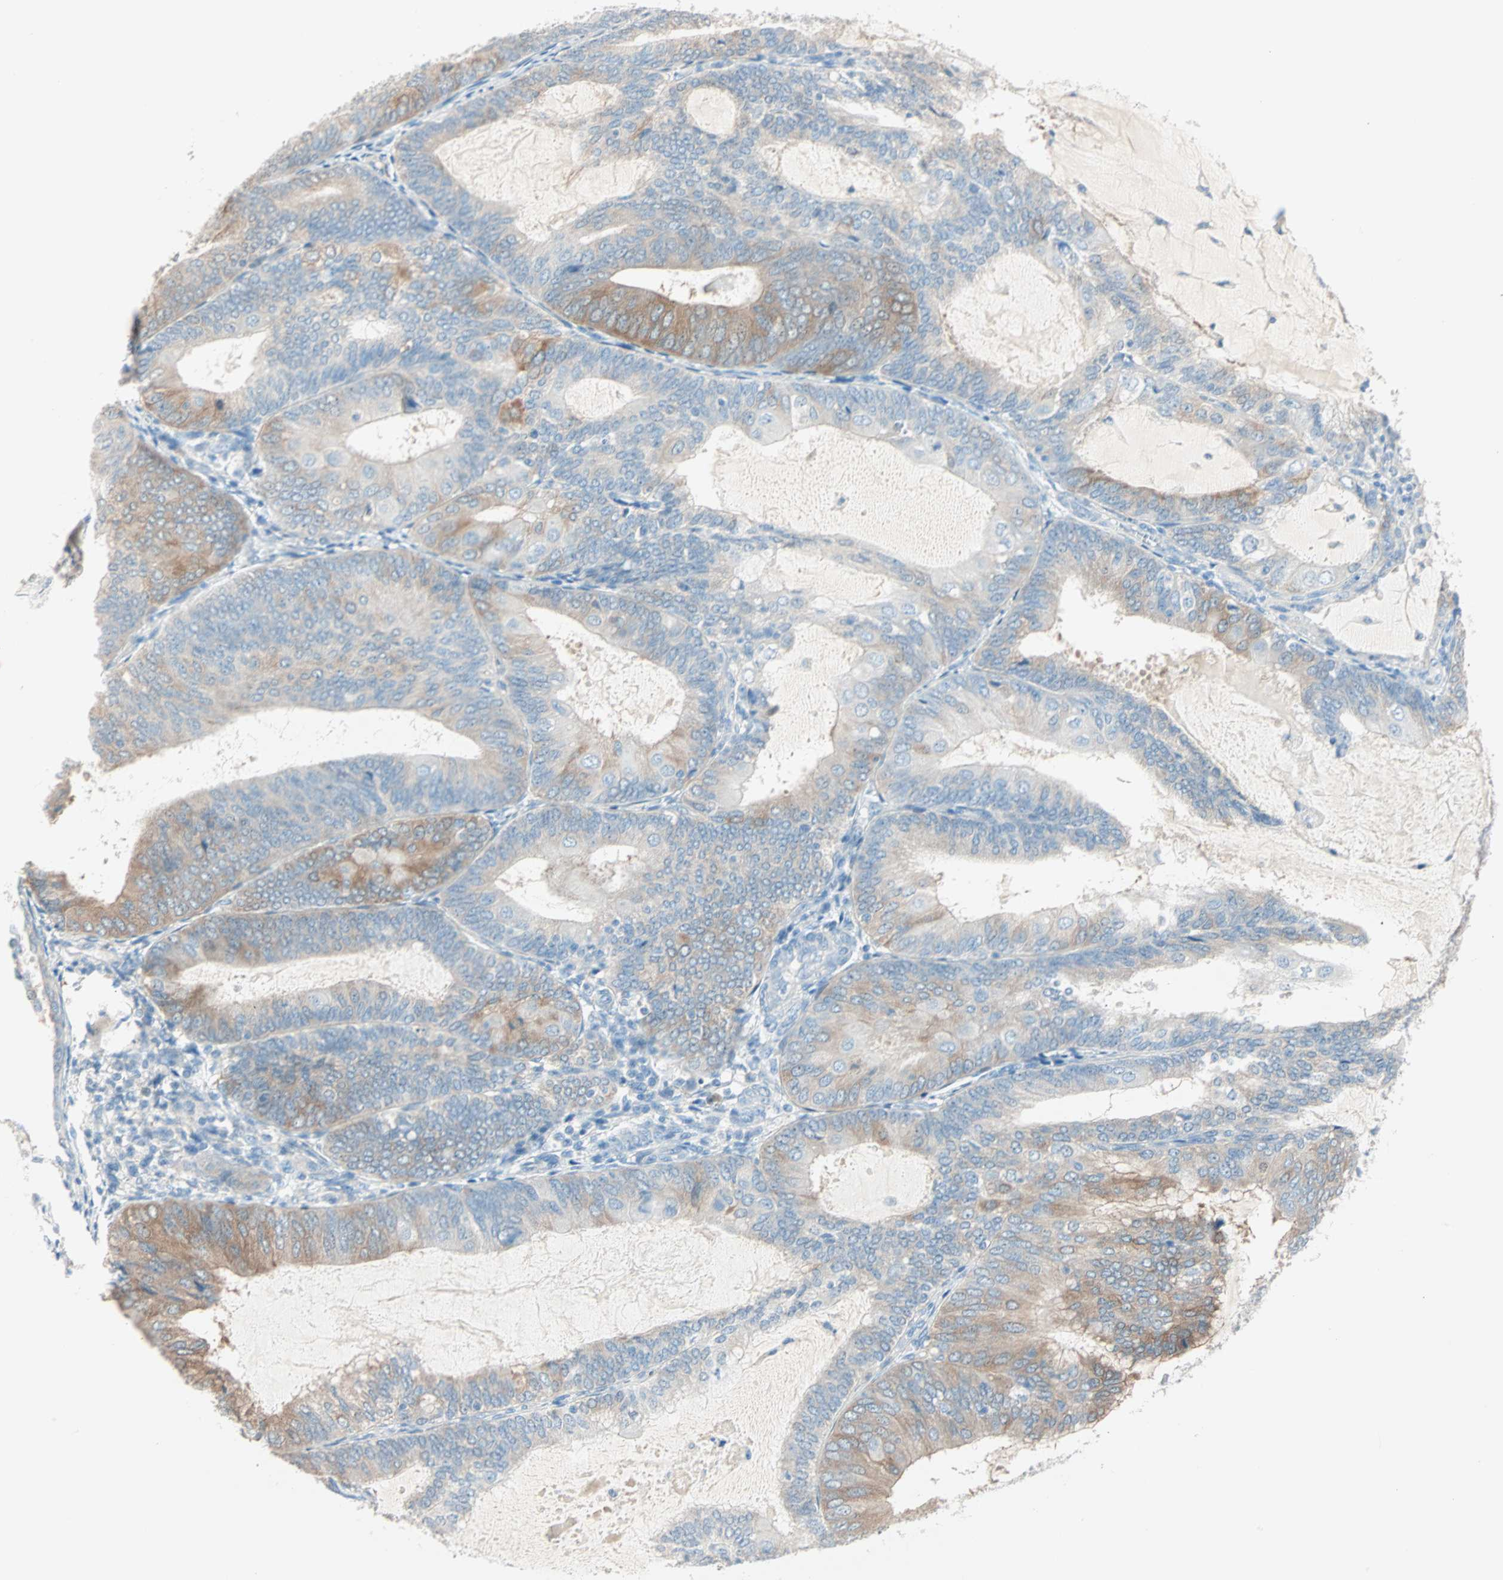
{"staining": {"intensity": "moderate", "quantity": "25%-75%", "location": "cytoplasmic/membranous"}, "tissue": "endometrial cancer", "cell_type": "Tumor cells", "image_type": "cancer", "snomed": [{"axis": "morphology", "description": "Adenocarcinoma, NOS"}, {"axis": "topography", "description": "Endometrium"}], "caption": "This photomicrograph reveals IHC staining of human endometrial adenocarcinoma, with medium moderate cytoplasmic/membranous positivity in about 25%-75% of tumor cells.", "gene": "ATF6", "patient": {"sex": "female", "age": 81}}